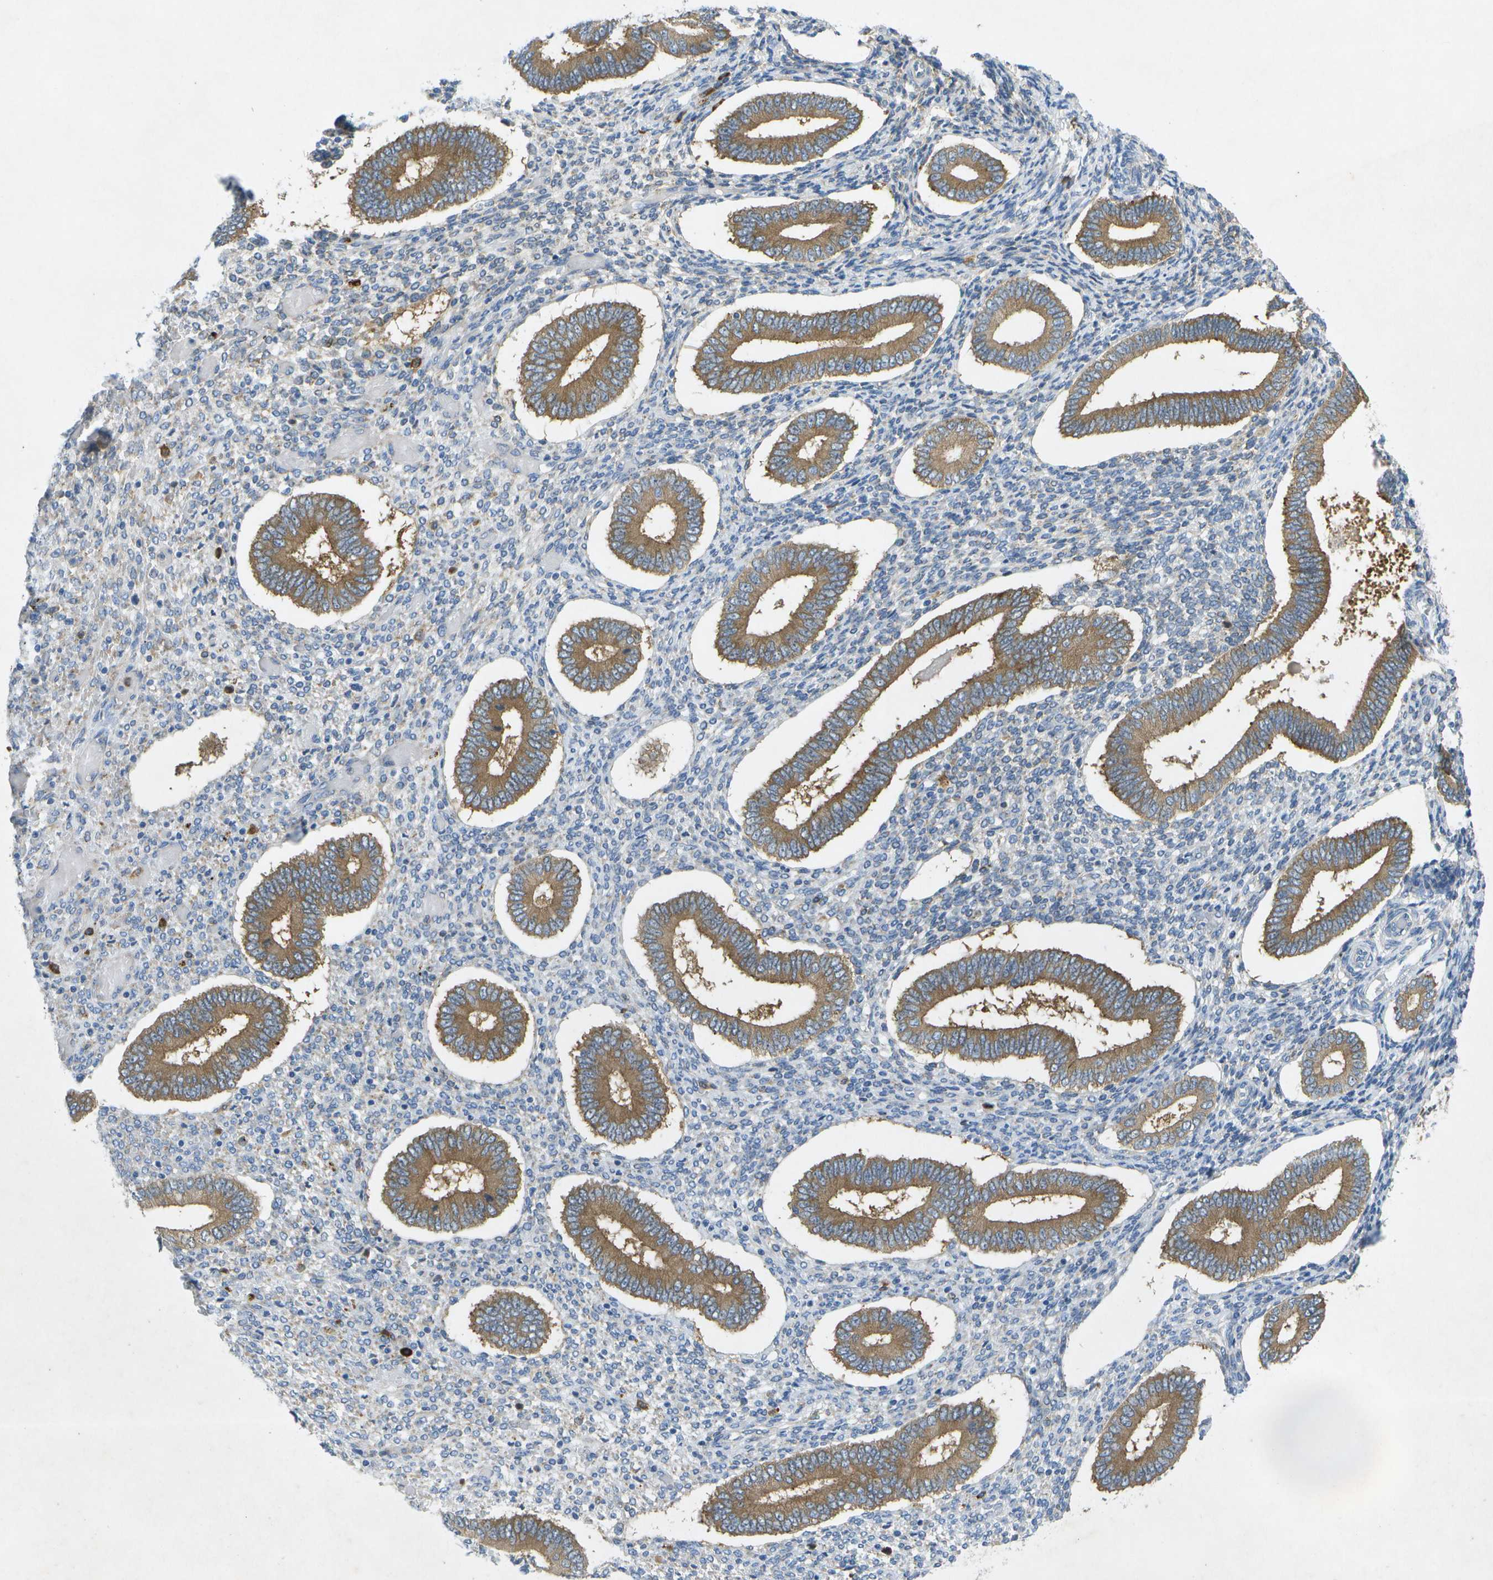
{"staining": {"intensity": "weak", "quantity": "<25%", "location": "cytoplasmic/membranous"}, "tissue": "endometrium", "cell_type": "Cells in endometrial stroma", "image_type": "normal", "snomed": [{"axis": "morphology", "description": "Normal tissue, NOS"}, {"axis": "topography", "description": "Endometrium"}], "caption": "Immunohistochemistry of normal endometrium exhibits no expression in cells in endometrial stroma.", "gene": "WNK2", "patient": {"sex": "female", "age": 42}}